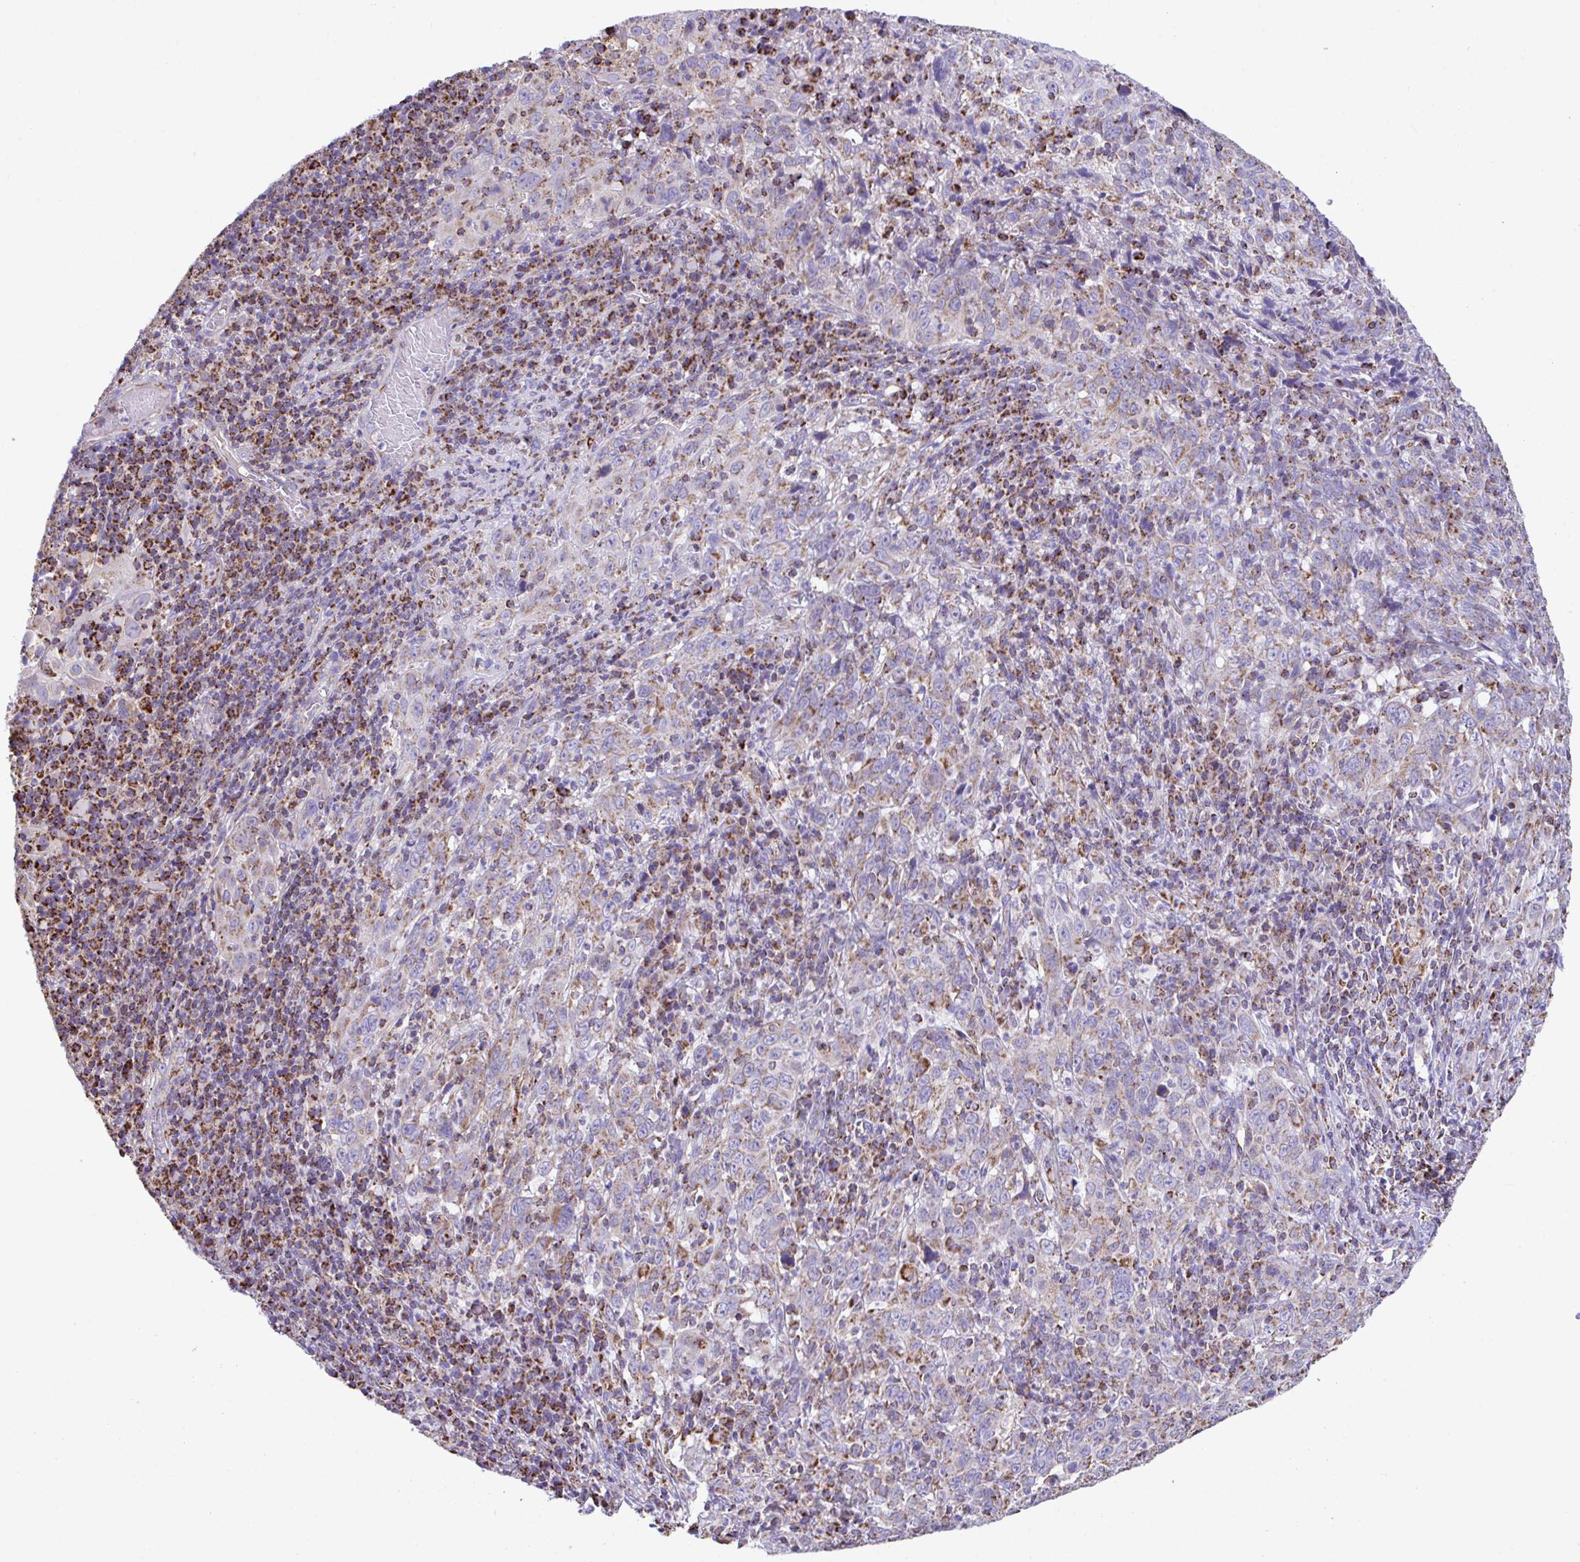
{"staining": {"intensity": "weak", "quantity": "25%-75%", "location": "cytoplasmic/membranous"}, "tissue": "cervical cancer", "cell_type": "Tumor cells", "image_type": "cancer", "snomed": [{"axis": "morphology", "description": "Squamous cell carcinoma, NOS"}, {"axis": "topography", "description": "Cervix"}], "caption": "The micrograph shows staining of cervical squamous cell carcinoma, revealing weak cytoplasmic/membranous protein staining (brown color) within tumor cells. (DAB = brown stain, brightfield microscopy at high magnification).", "gene": "PCMTD2", "patient": {"sex": "female", "age": 46}}